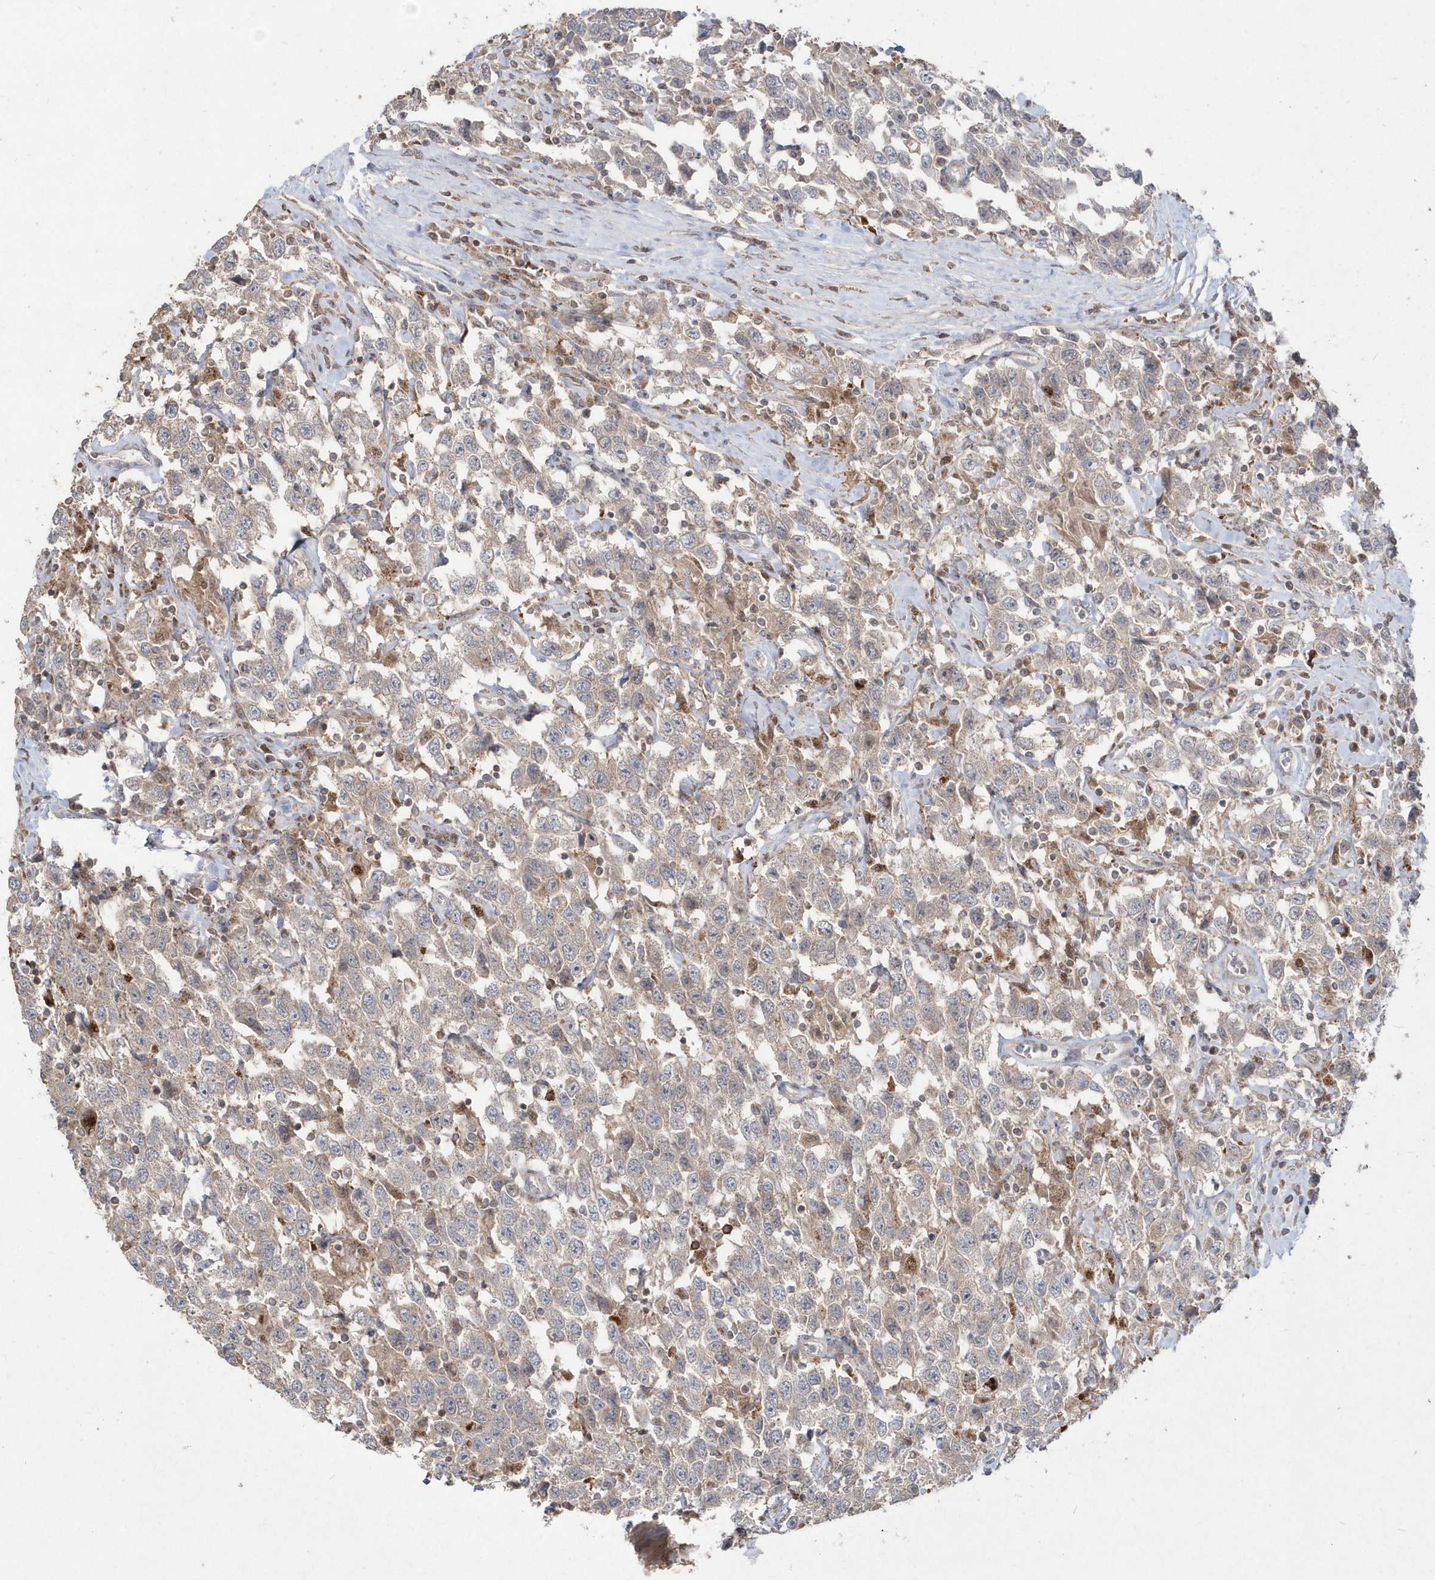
{"staining": {"intensity": "weak", "quantity": "25%-75%", "location": "cytoplasmic/membranous"}, "tissue": "testis cancer", "cell_type": "Tumor cells", "image_type": "cancer", "snomed": [{"axis": "morphology", "description": "Seminoma, NOS"}, {"axis": "topography", "description": "Testis"}], "caption": "Protein positivity by IHC exhibits weak cytoplasmic/membranous expression in approximately 25%-75% of tumor cells in testis cancer.", "gene": "GEMIN6", "patient": {"sex": "male", "age": 41}}